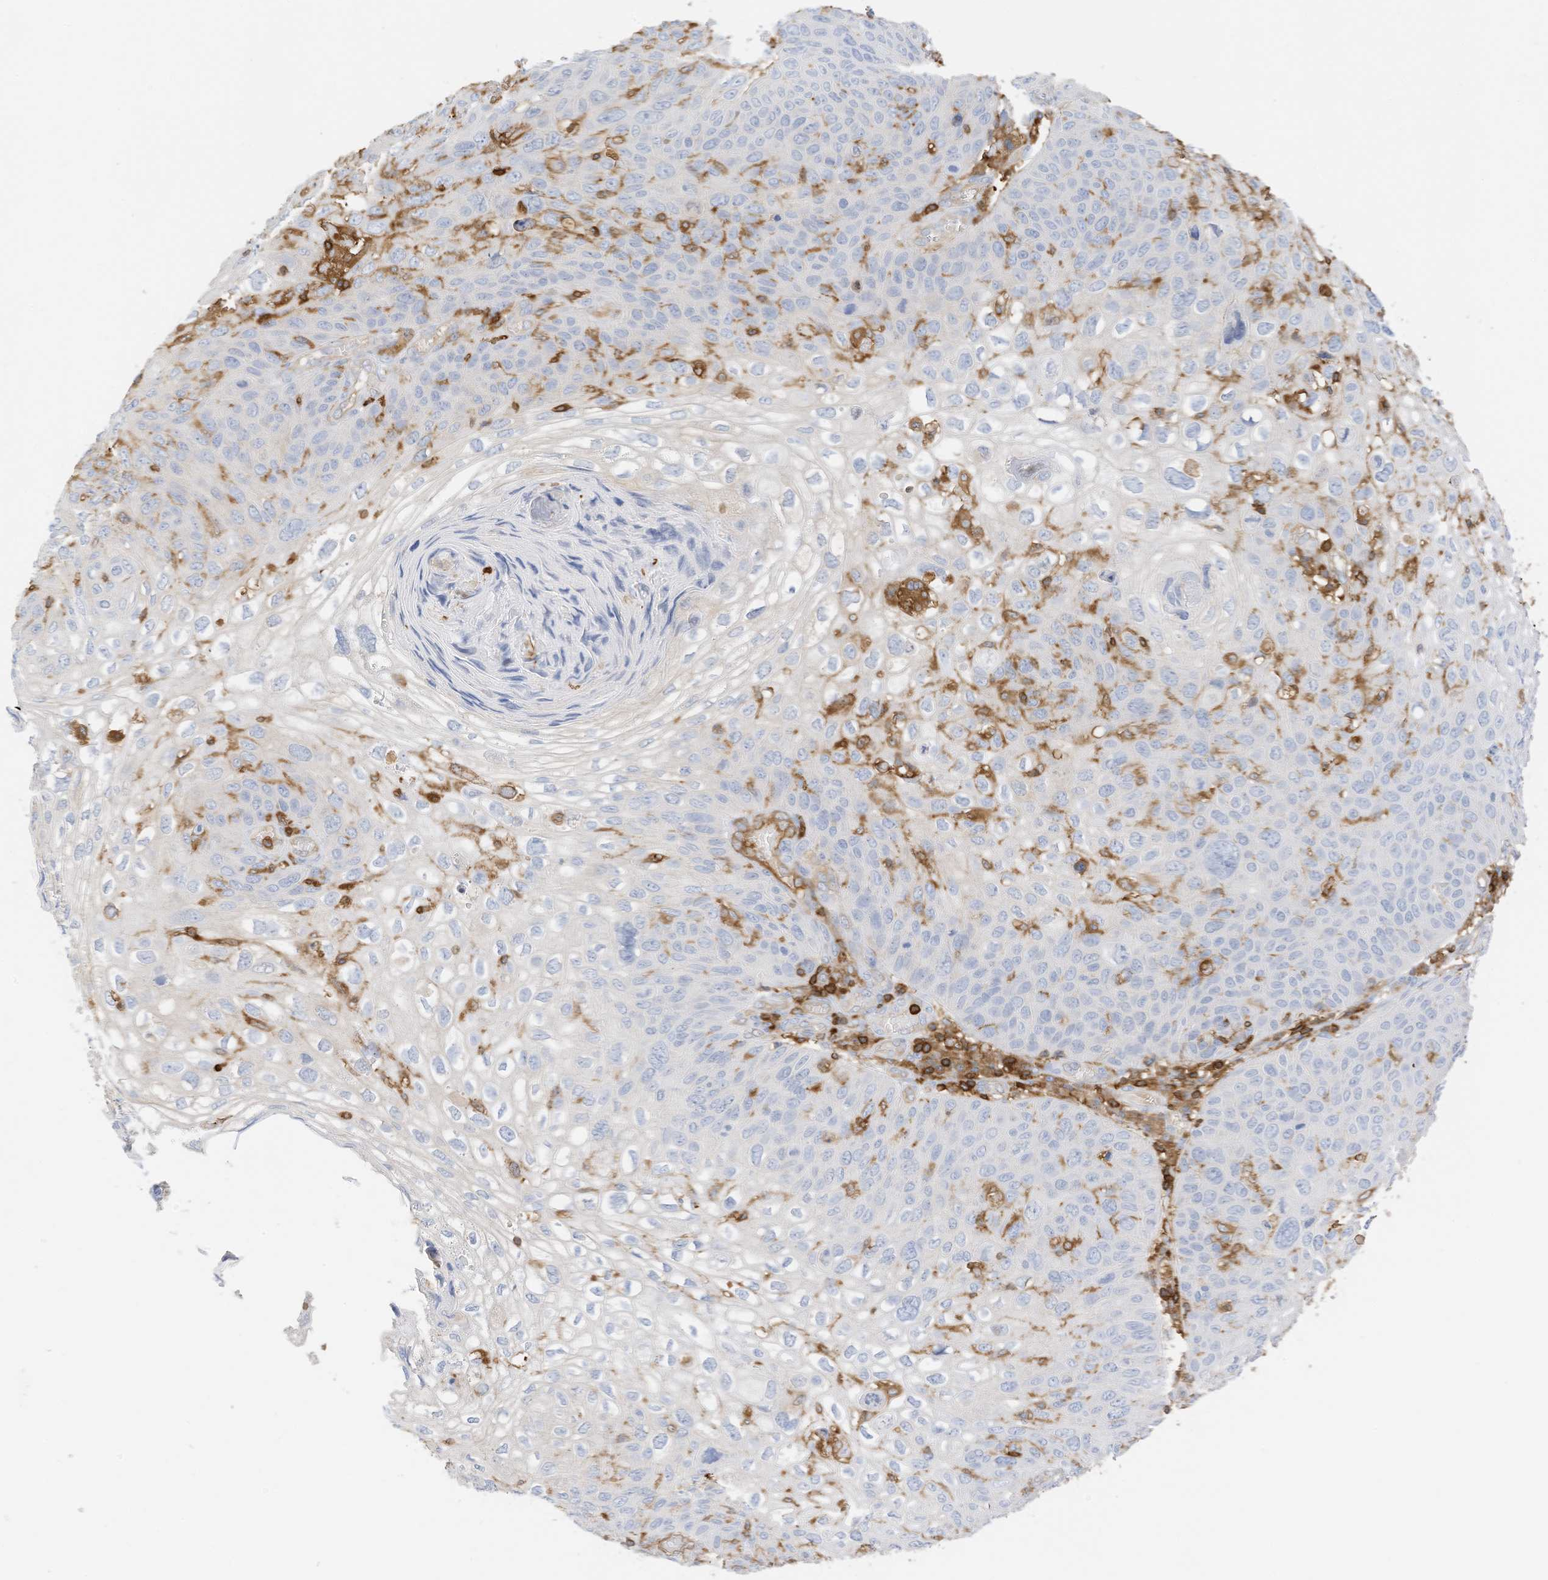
{"staining": {"intensity": "negative", "quantity": "none", "location": "none"}, "tissue": "skin cancer", "cell_type": "Tumor cells", "image_type": "cancer", "snomed": [{"axis": "morphology", "description": "Squamous cell carcinoma, NOS"}, {"axis": "topography", "description": "Skin"}], "caption": "IHC of skin squamous cell carcinoma shows no positivity in tumor cells.", "gene": "ARHGAP25", "patient": {"sex": "female", "age": 90}}